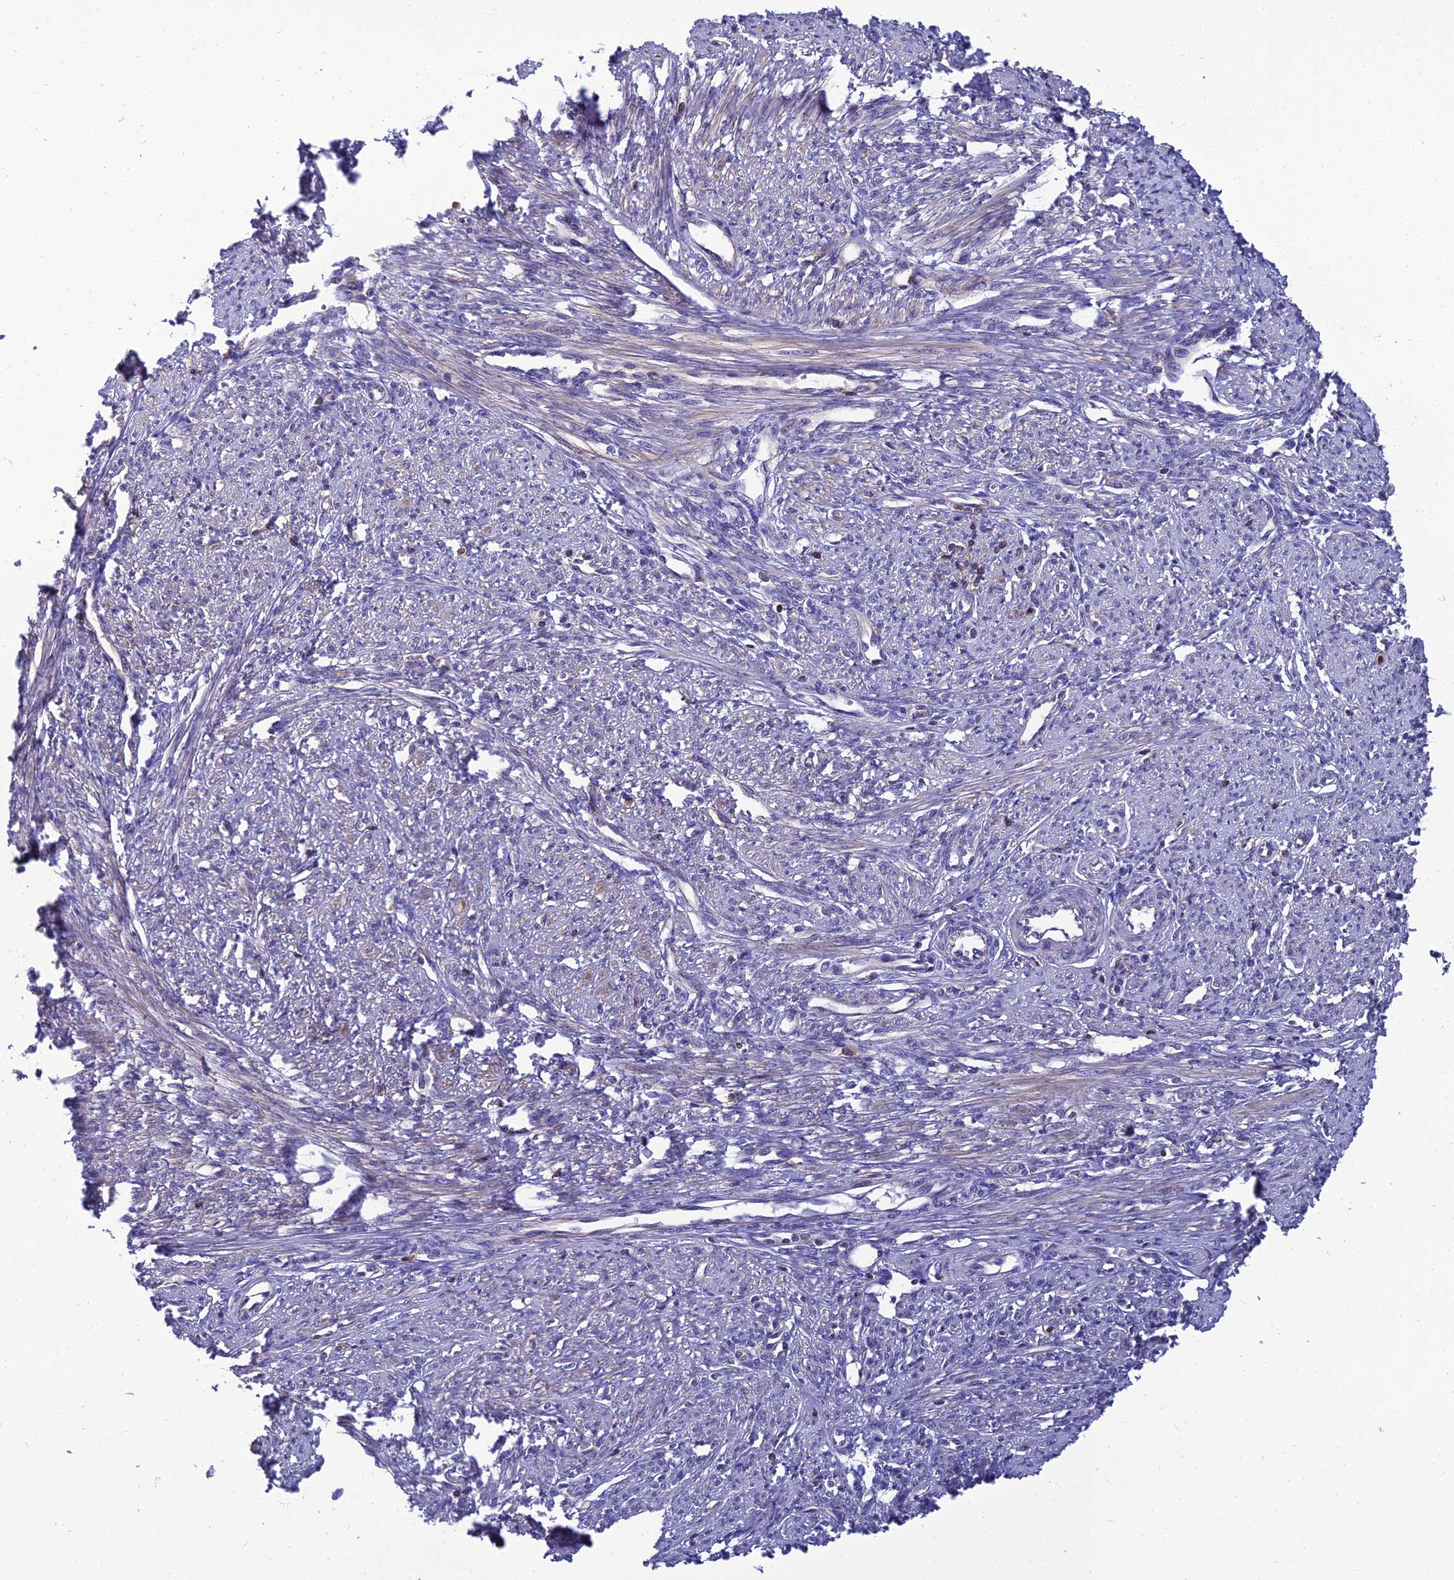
{"staining": {"intensity": "weak", "quantity": "<25%", "location": "cytoplasmic/membranous"}, "tissue": "smooth muscle", "cell_type": "Smooth muscle cells", "image_type": "normal", "snomed": [{"axis": "morphology", "description": "Normal tissue, NOS"}, {"axis": "topography", "description": "Smooth muscle"}, {"axis": "topography", "description": "Uterus"}], "caption": "Immunohistochemistry photomicrograph of benign smooth muscle: smooth muscle stained with DAB (3,3'-diaminobenzidine) demonstrates no significant protein staining in smooth muscle cells.", "gene": "PPP1R18", "patient": {"sex": "female", "age": 59}}